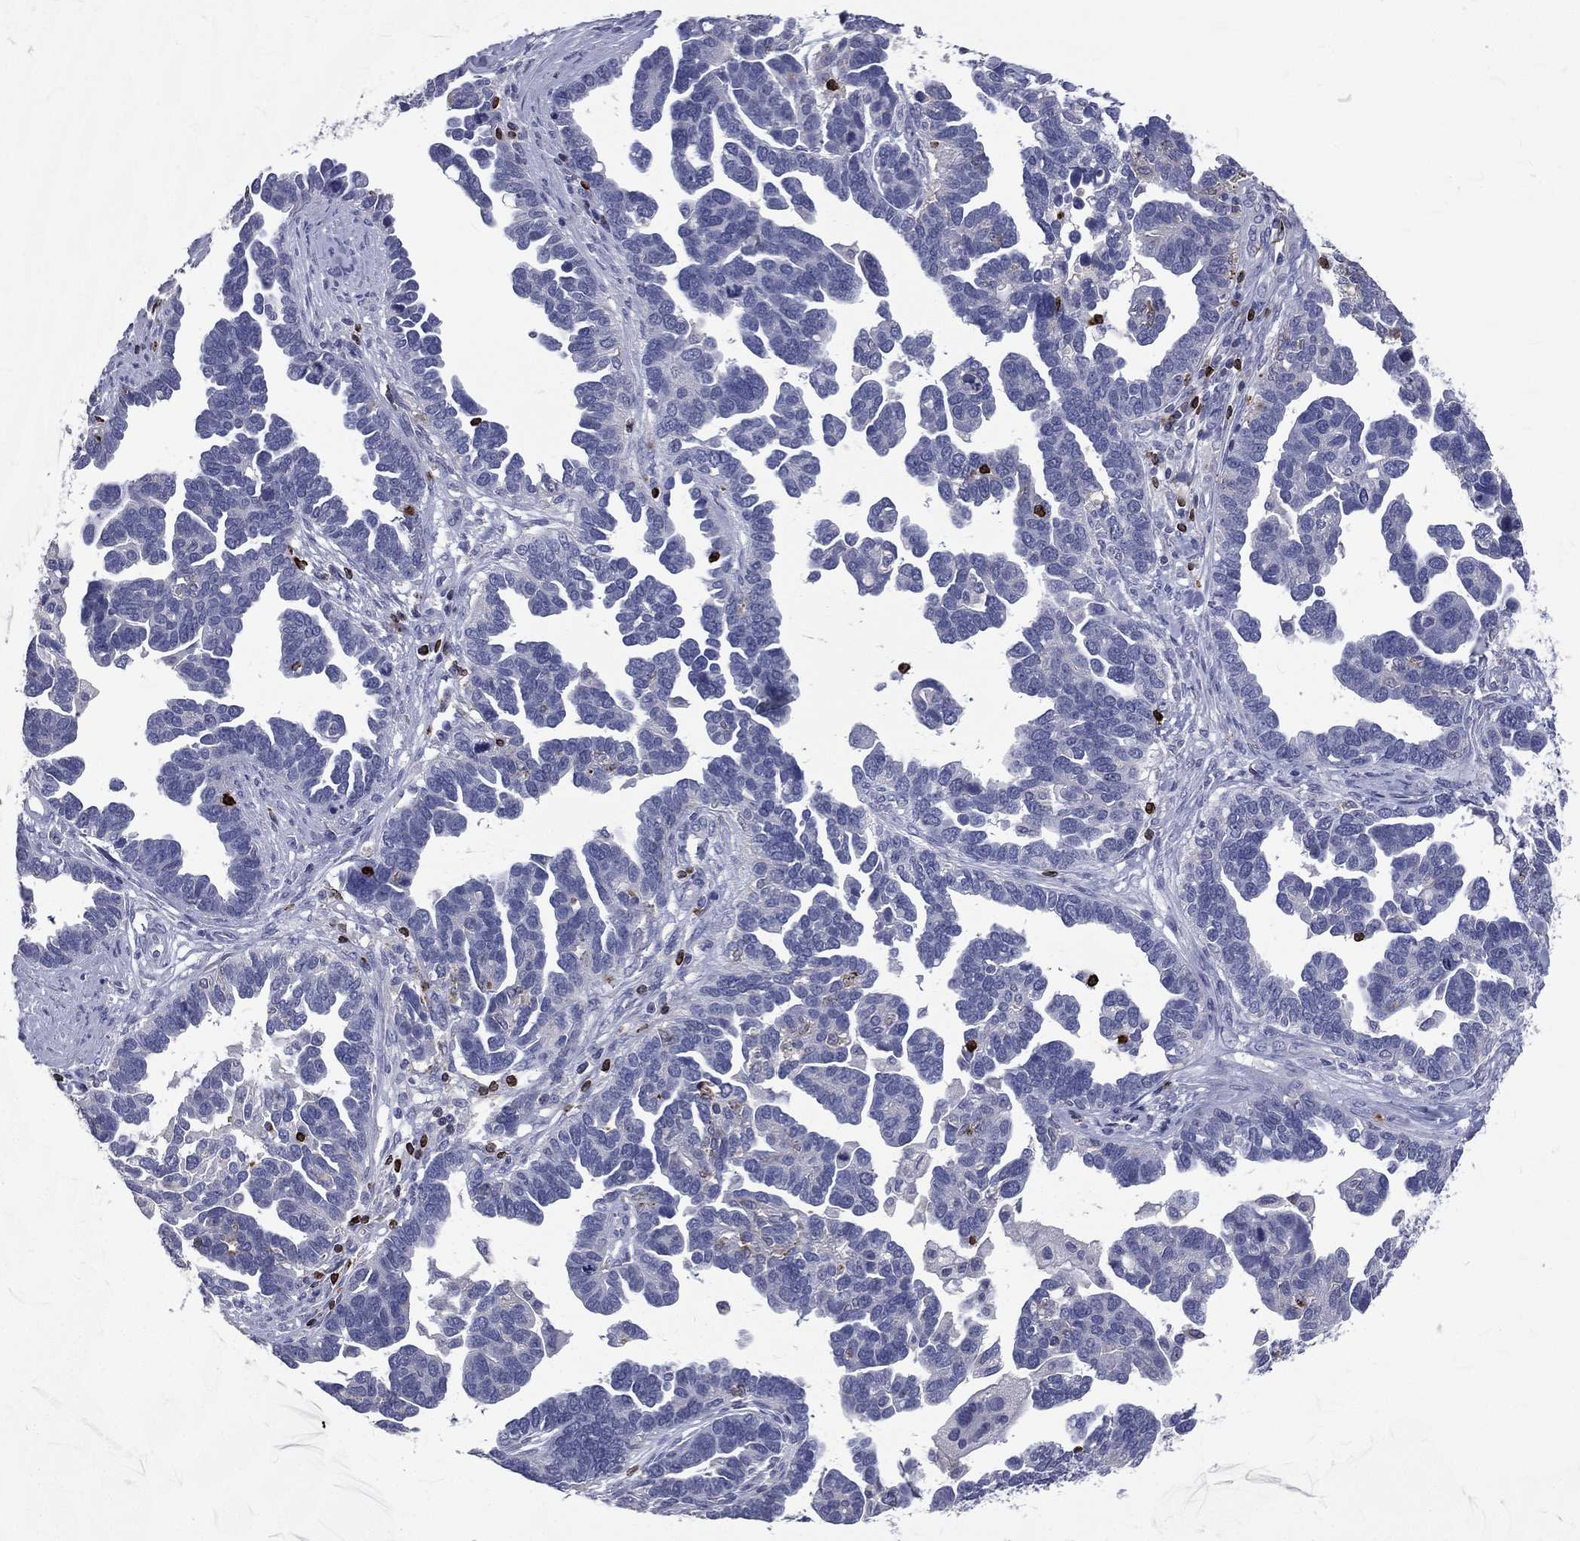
{"staining": {"intensity": "negative", "quantity": "none", "location": "none"}, "tissue": "ovarian cancer", "cell_type": "Tumor cells", "image_type": "cancer", "snomed": [{"axis": "morphology", "description": "Cystadenocarcinoma, serous, NOS"}, {"axis": "topography", "description": "Ovary"}], "caption": "This is a image of IHC staining of ovarian cancer, which shows no staining in tumor cells.", "gene": "CTSW", "patient": {"sex": "female", "age": 54}}